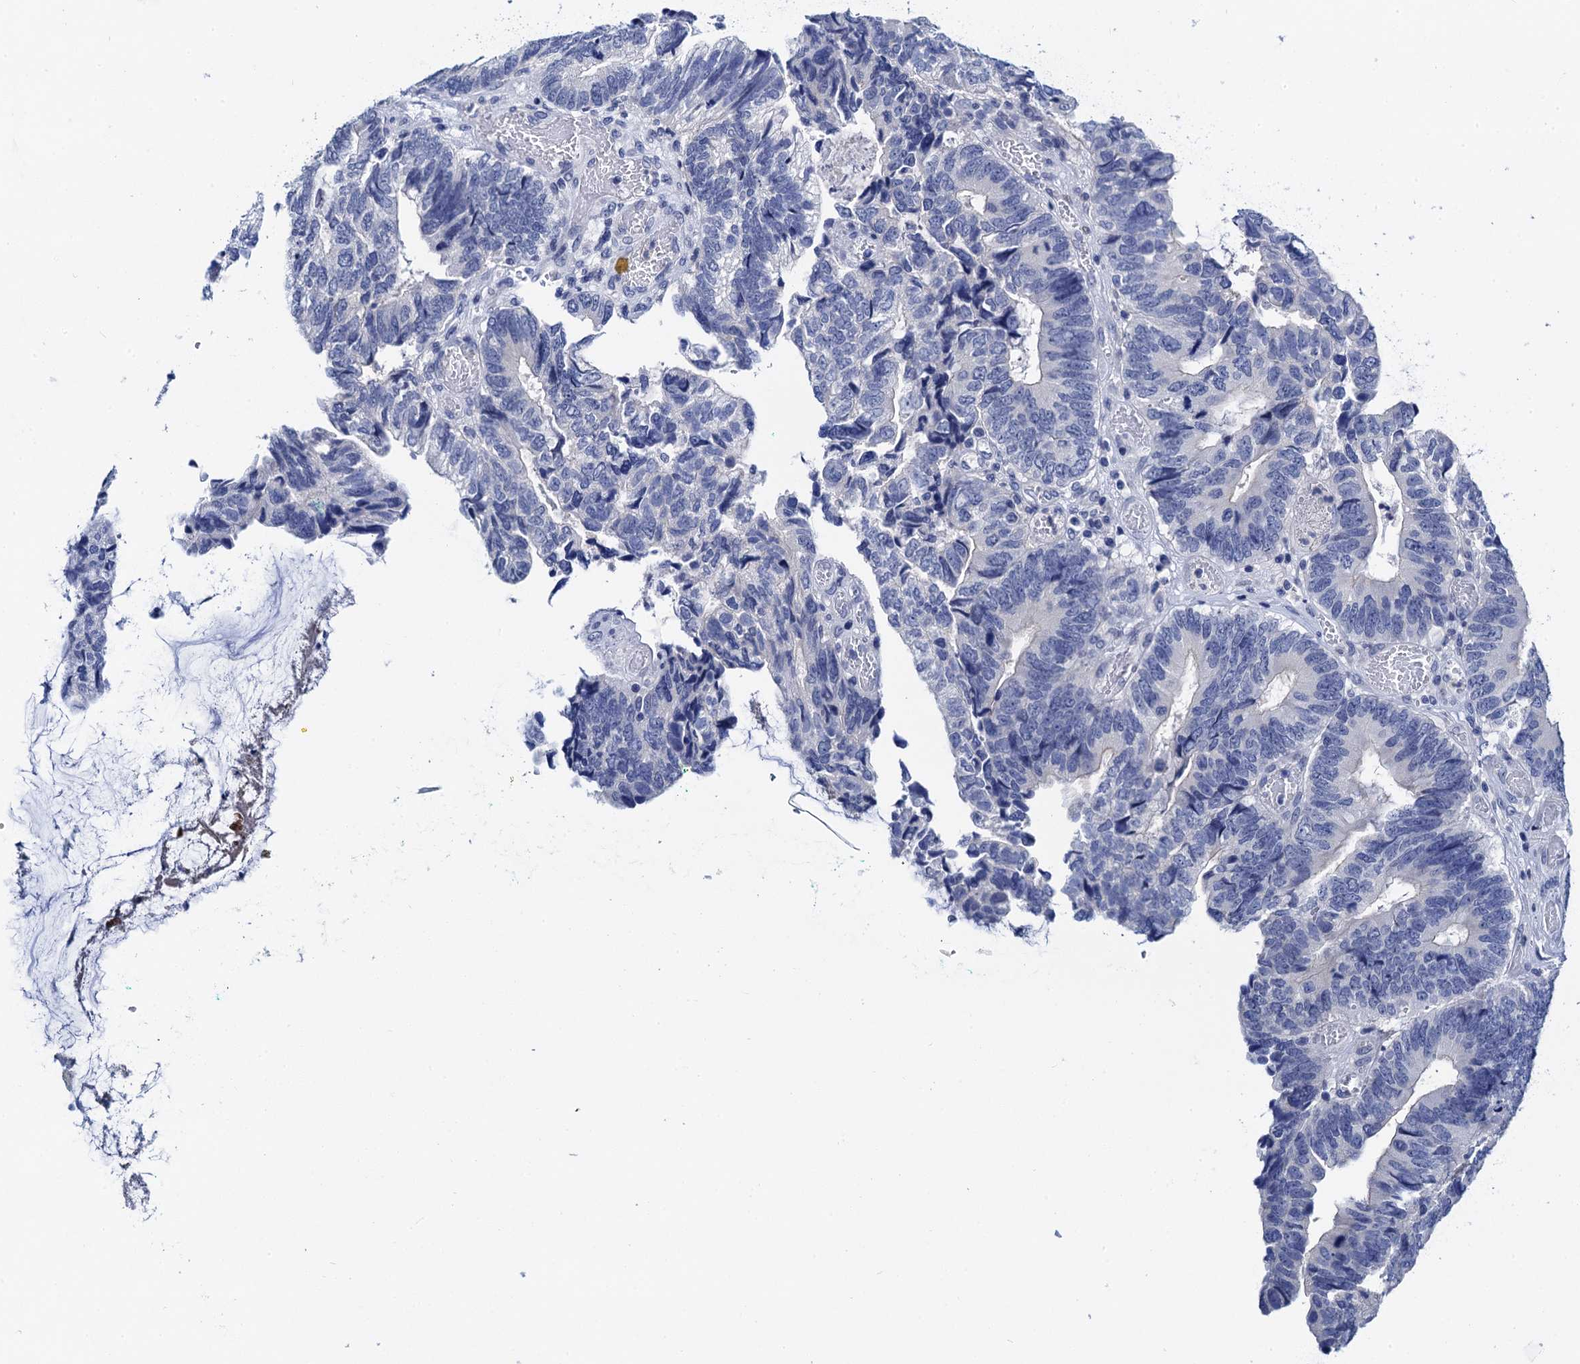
{"staining": {"intensity": "negative", "quantity": "none", "location": "none"}, "tissue": "colorectal cancer", "cell_type": "Tumor cells", "image_type": "cancer", "snomed": [{"axis": "morphology", "description": "Adenocarcinoma, NOS"}, {"axis": "topography", "description": "Colon"}], "caption": "IHC of adenocarcinoma (colorectal) reveals no staining in tumor cells.", "gene": "LYPD3", "patient": {"sex": "female", "age": 67}}